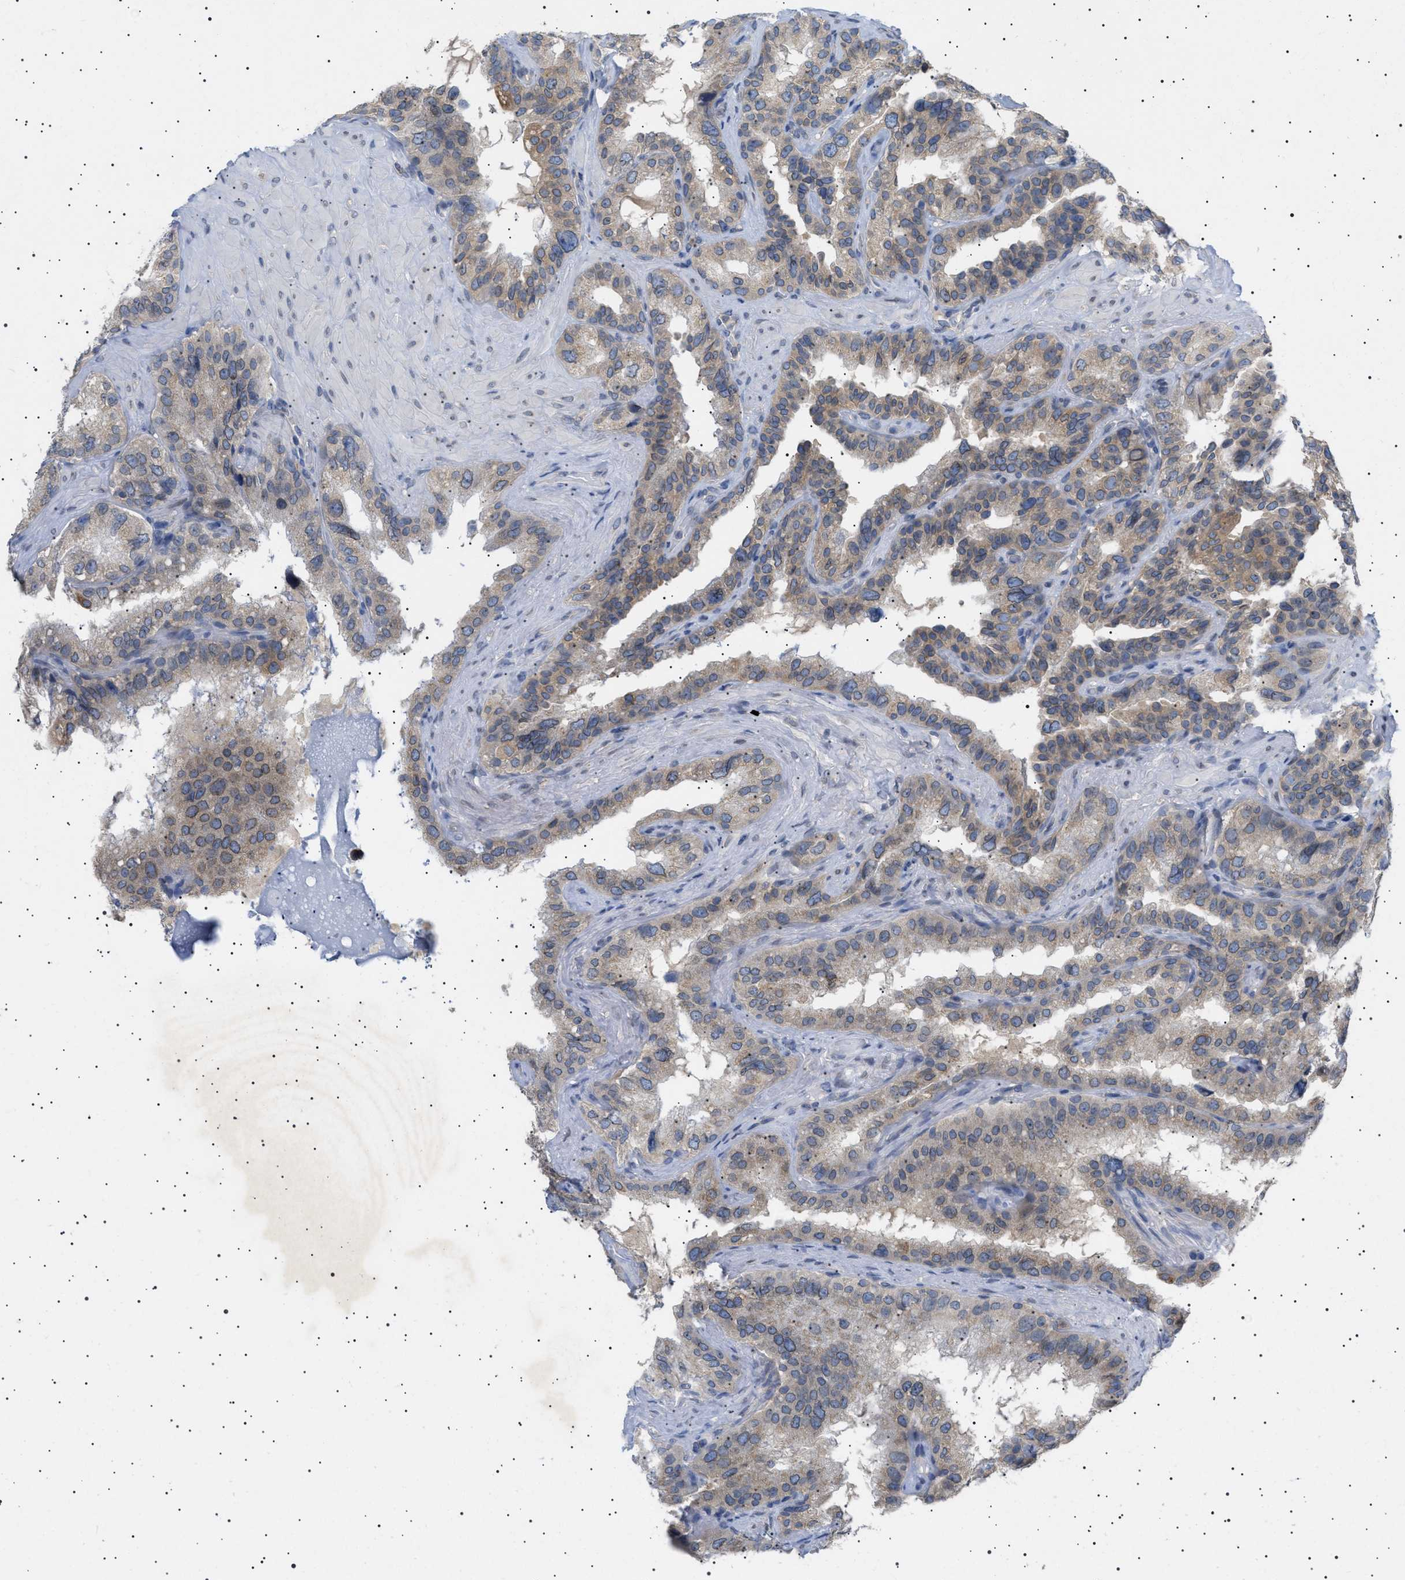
{"staining": {"intensity": "weak", "quantity": ">75%", "location": "cytoplasmic/membranous,nuclear"}, "tissue": "seminal vesicle", "cell_type": "Glandular cells", "image_type": "normal", "snomed": [{"axis": "morphology", "description": "Normal tissue, NOS"}, {"axis": "topography", "description": "Seminal veicle"}], "caption": "This is an image of IHC staining of unremarkable seminal vesicle, which shows weak expression in the cytoplasmic/membranous,nuclear of glandular cells.", "gene": "NUP93", "patient": {"sex": "male", "age": 68}}